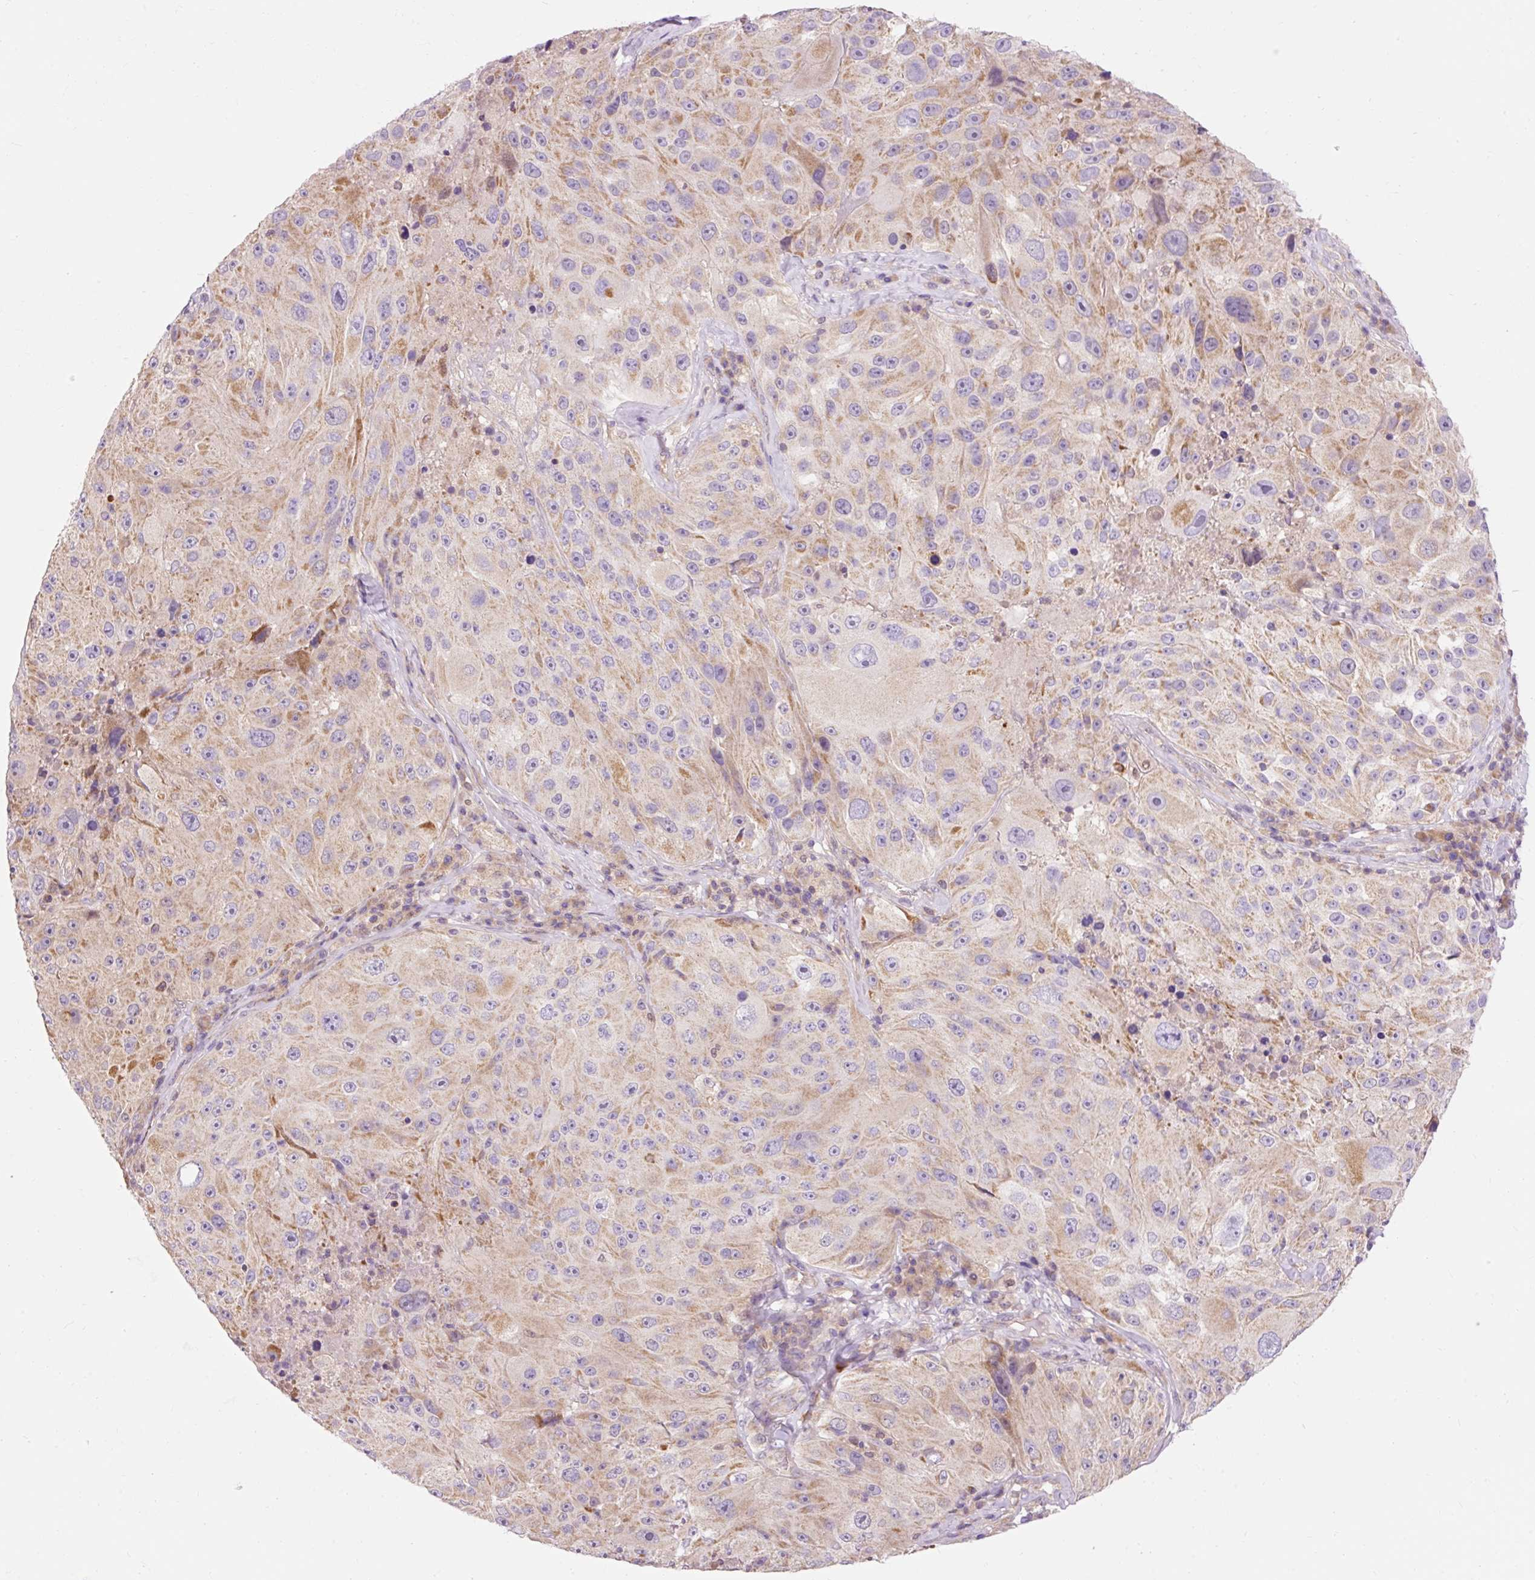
{"staining": {"intensity": "weak", "quantity": "25%-75%", "location": "cytoplasmic/membranous"}, "tissue": "melanoma", "cell_type": "Tumor cells", "image_type": "cancer", "snomed": [{"axis": "morphology", "description": "Malignant melanoma, Metastatic site"}, {"axis": "topography", "description": "Lymph node"}], "caption": "Immunohistochemistry image of human malignant melanoma (metastatic site) stained for a protein (brown), which shows low levels of weak cytoplasmic/membranous expression in approximately 25%-75% of tumor cells.", "gene": "IMMT", "patient": {"sex": "male", "age": 62}}